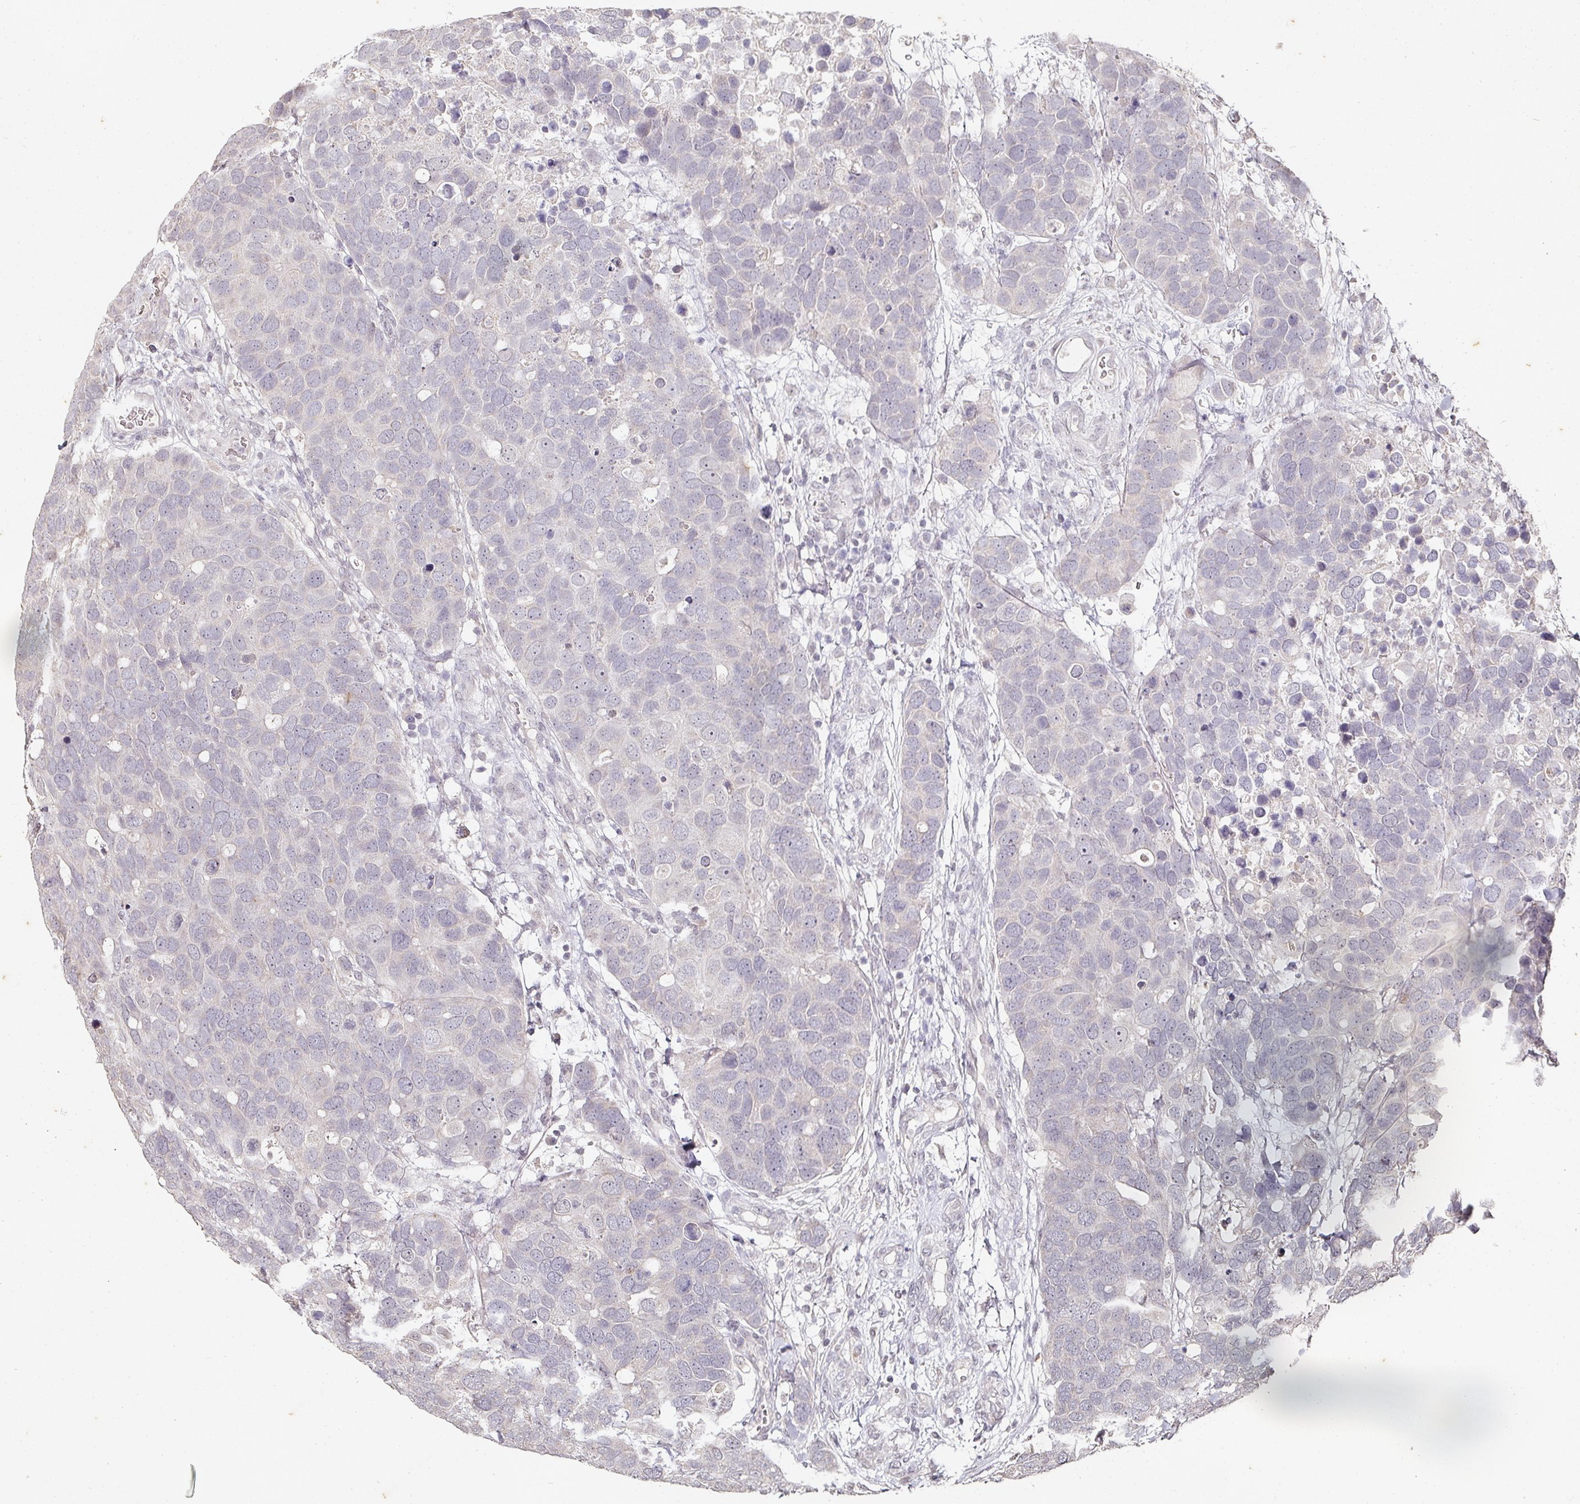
{"staining": {"intensity": "negative", "quantity": "none", "location": "none"}, "tissue": "breast cancer", "cell_type": "Tumor cells", "image_type": "cancer", "snomed": [{"axis": "morphology", "description": "Duct carcinoma"}, {"axis": "topography", "description": "Breast"}], "caption": "Tumor cells show no significant protein expression in intraductal carcinoma (breast).", "gene": "CAPN5", "patient": {"sex": "female", "age": 83}}